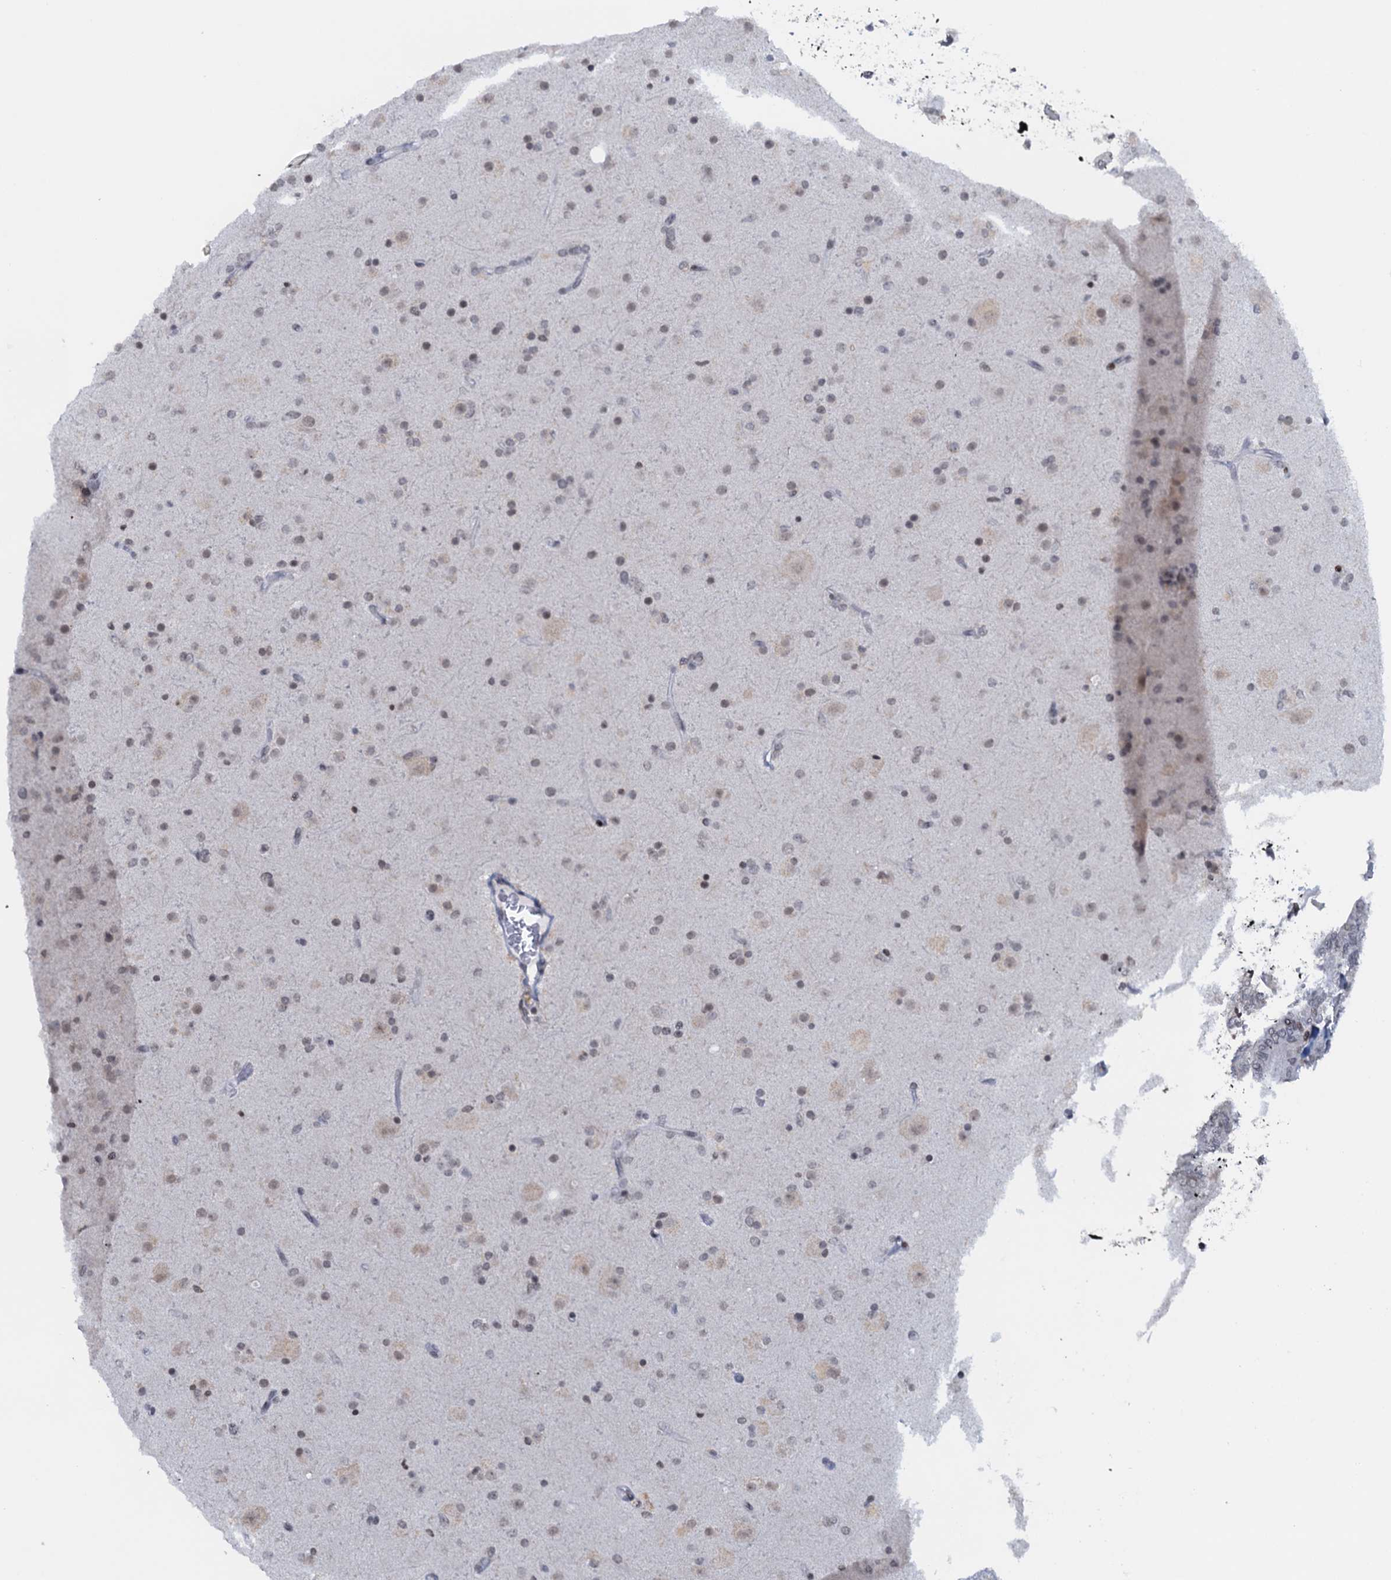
{"staining": {"intensity": "negative", "quantity": "none", "location": "none"}, "tissue": "glioma", "cell_type": "Tumor cells", "image_type": "cancer", "snomed": [{"axis": "morphology", "description": "Glioma, malignant, Low grade"}, {"axis": "topography", "description": "Brain"}], "caption": "Glioma was stained to show a protein in brown. There is no significant staining in tumor cells. (DAB immunohistochemistry visualized using brightfield microscopy, high magnification).", "gene": "FYB1", "patient": {"sex": "male", "age": 65}}